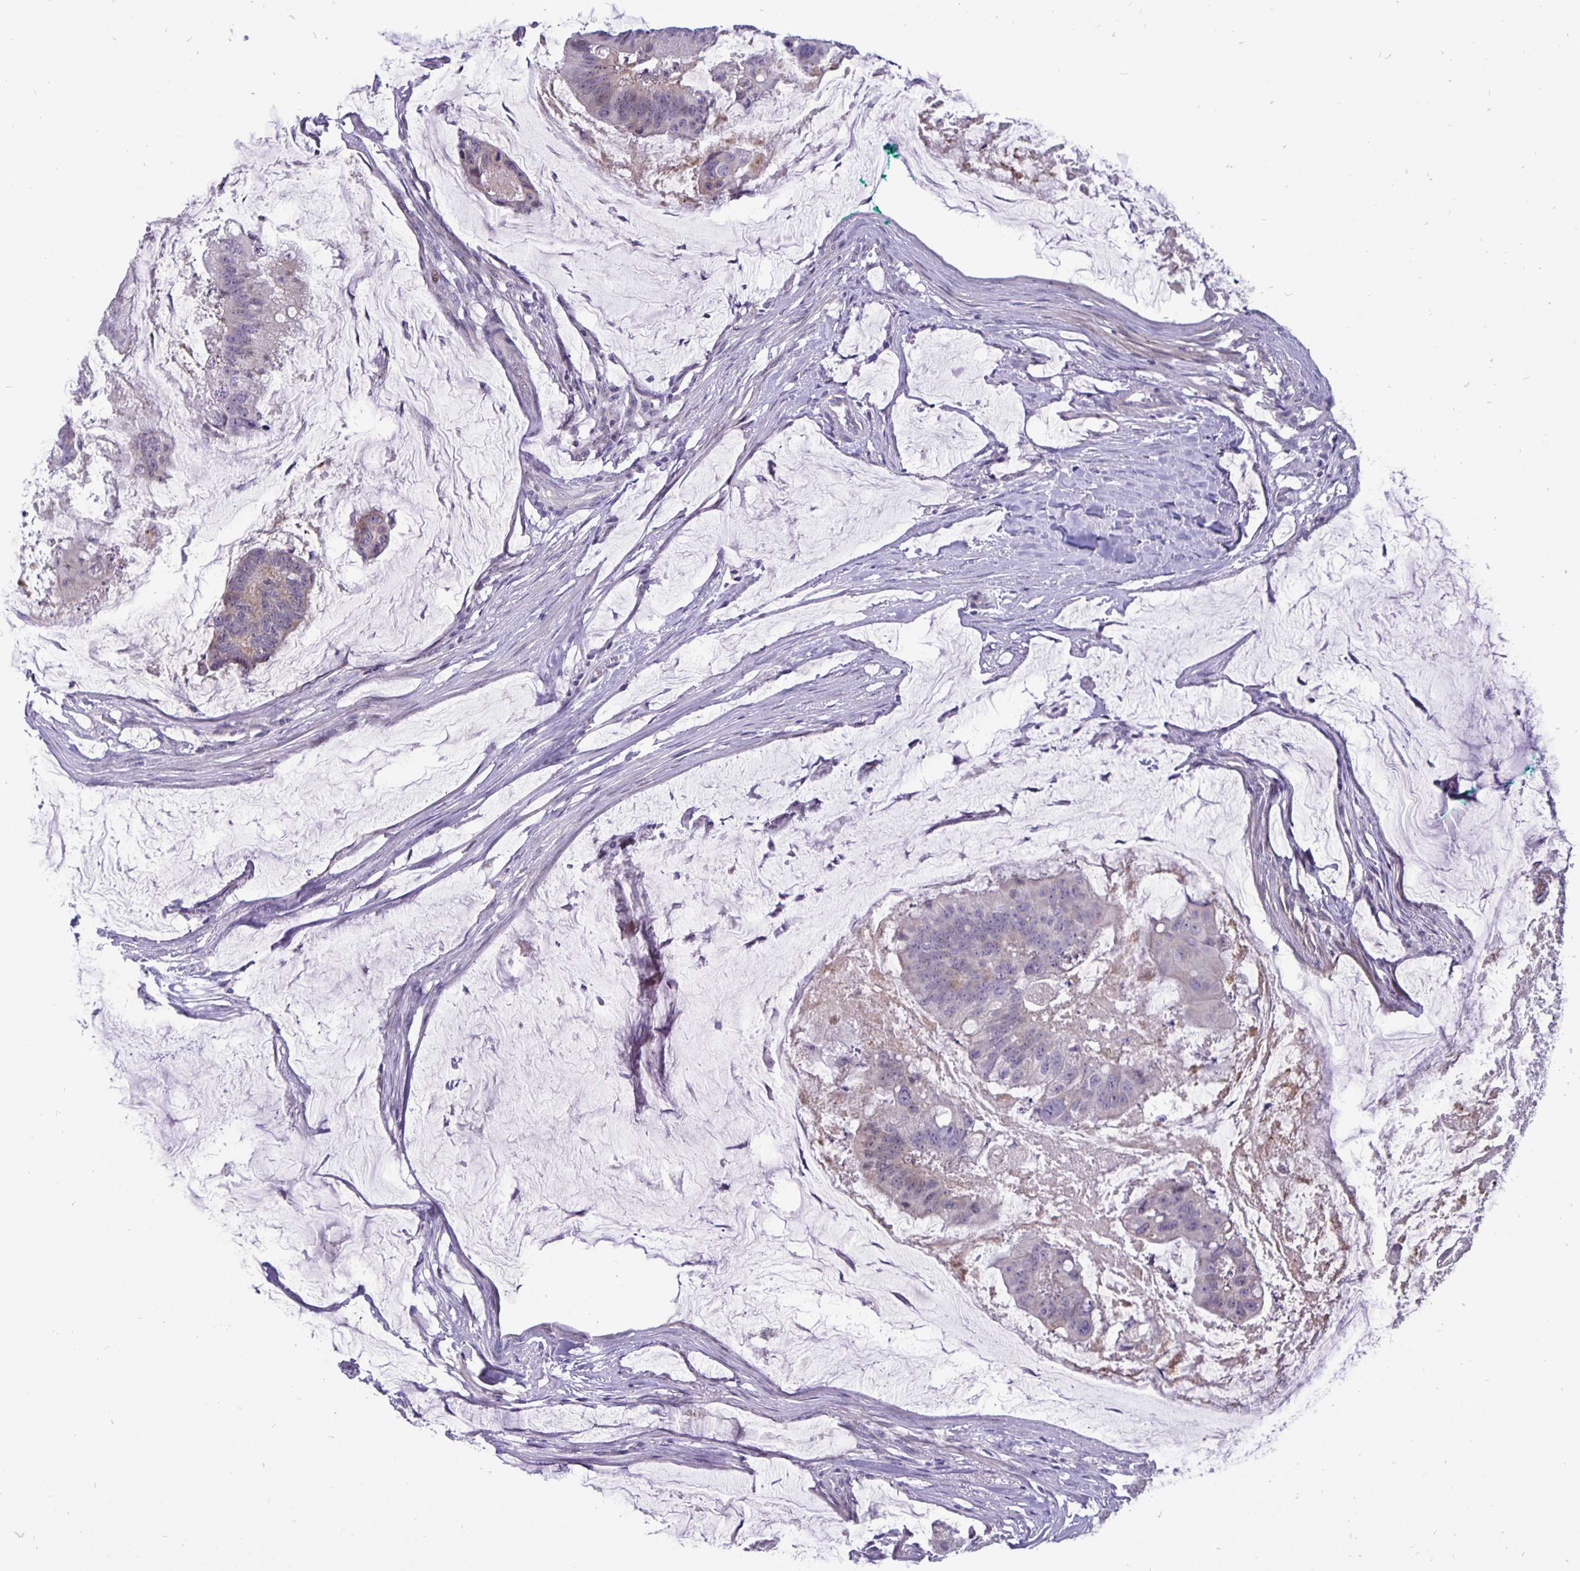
{"staining": {"intensity": "negative", "quantity": "none", "location": "none"}, "tissue": "colorectal cancer", "cell_type": "Tumor cells", "image_type": "cancer", "snomed": [{"axis": "morphology", "description": "Adenocarcinoma, NOS"}, {"axis": "topography", "description": "Colon"}], "caption": "Human colorectal adenocarcinoma stained for a protein using IHC shows no positivity in tumor cells.", "gene": "ERBB2", "patient": {"sex": "male", "age": 62}}